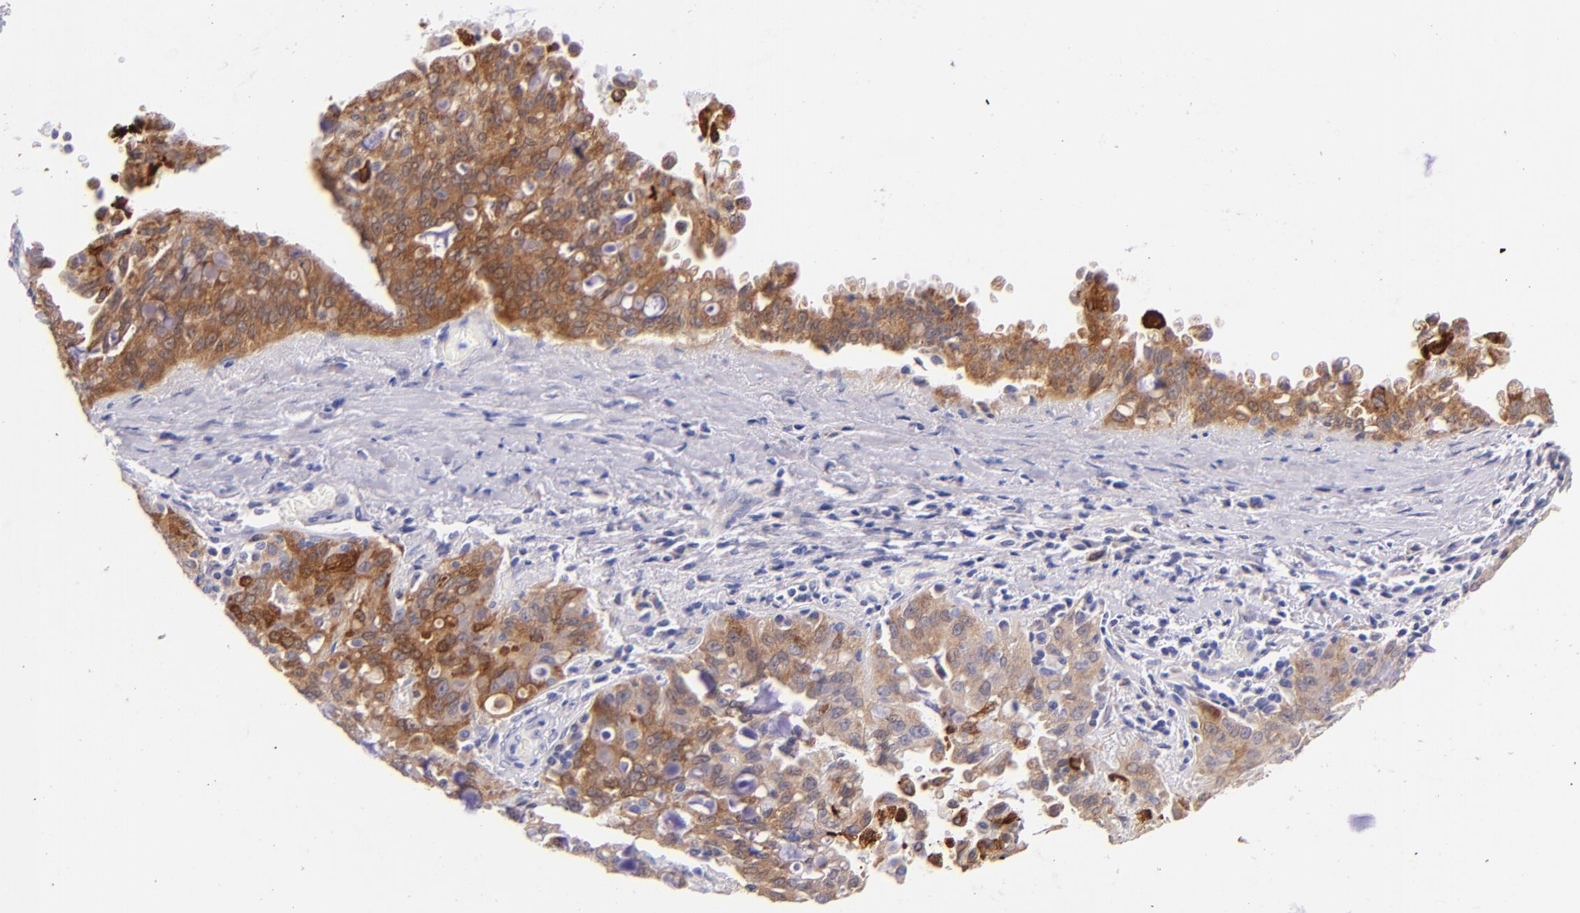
{"staining": {"intensity": "moderate", "quantity": ">75%", "location": "cytoplasmic/membranous"}, "tissue": "lung cancer", "cell_type": "Tumor cells", "image_type": "cancer", "snomed": [{"axis": "morphology", "description": "Adenocarcinoma, NOS"}, {"axis": "topography", "description": "Lung"}], "caption": "Human lung cancer stained with a protein marker shows moderate staining in tumor cells.", "gene": "SH2D4A", "patient": {"sex": "female", "age": 44}}